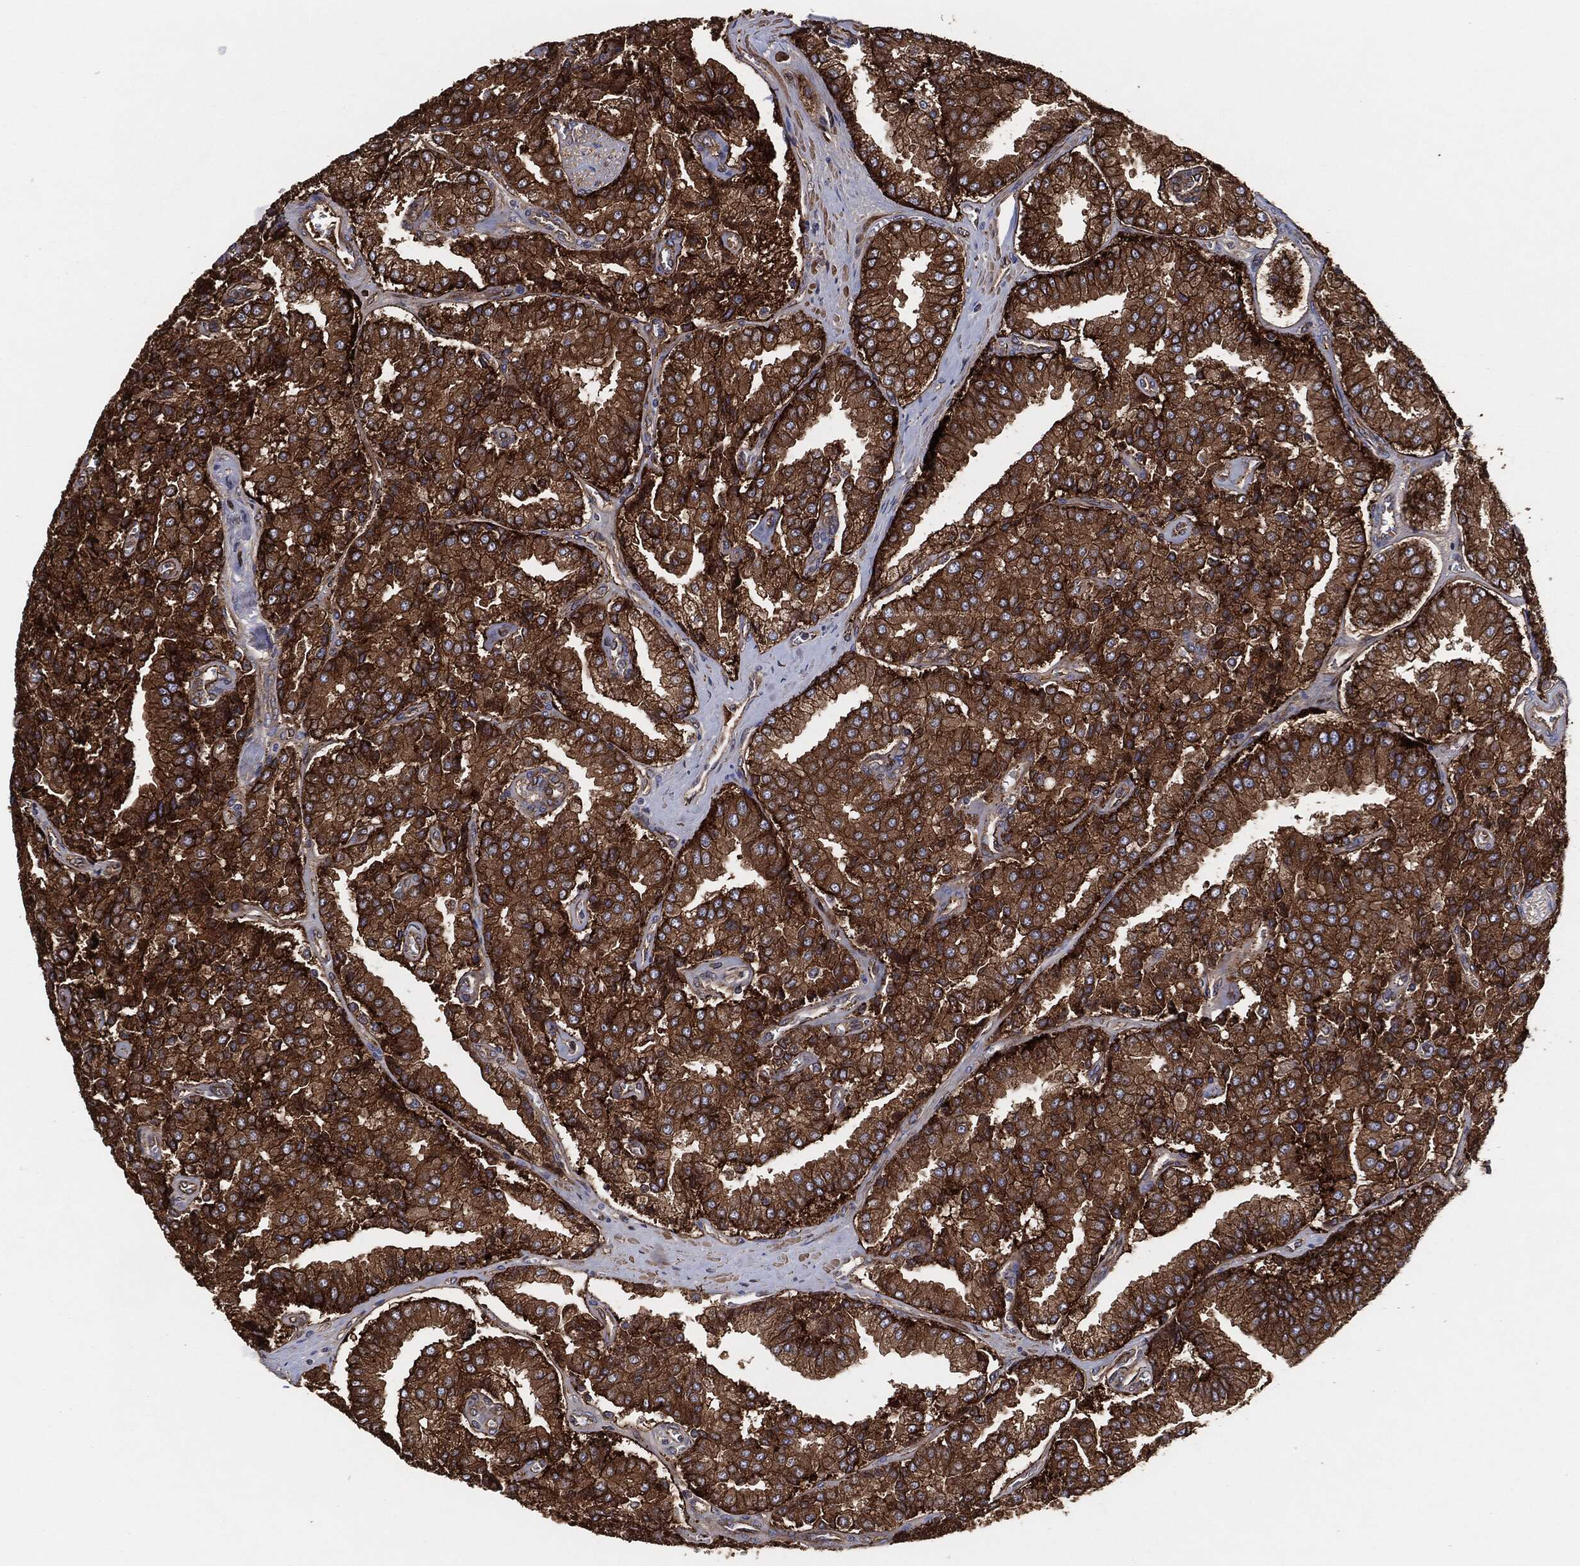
{"staining": {"intensity": "strong", "quantity": ">75%", "location": "cytoplasmic/membranous"}, "tissue": "prostate cancer", "cell_type": "Tumor cells", "image_type": "cancer", "snomed": [{"axis": "morphology", "description": "Adenocarcinoma, NOS"}, {"axis": "topography", "description": "Prostate and seminal vesicle, NOS"}, {"axis": "topography", "description": "Prostate"}], "caption": "IHC photomicrograph of neoplastic tissue: human adenocarcinoma (prostate) stained using immunohistochemistry reveals high levels of strong protein expression localized specifically in the cytoplasmic/membranous of tumor cells, appearing as a cytoplasmic/membranous brown color.", "gene": "CTNNA1", "patient": {"sex": "male", "age": 67}}